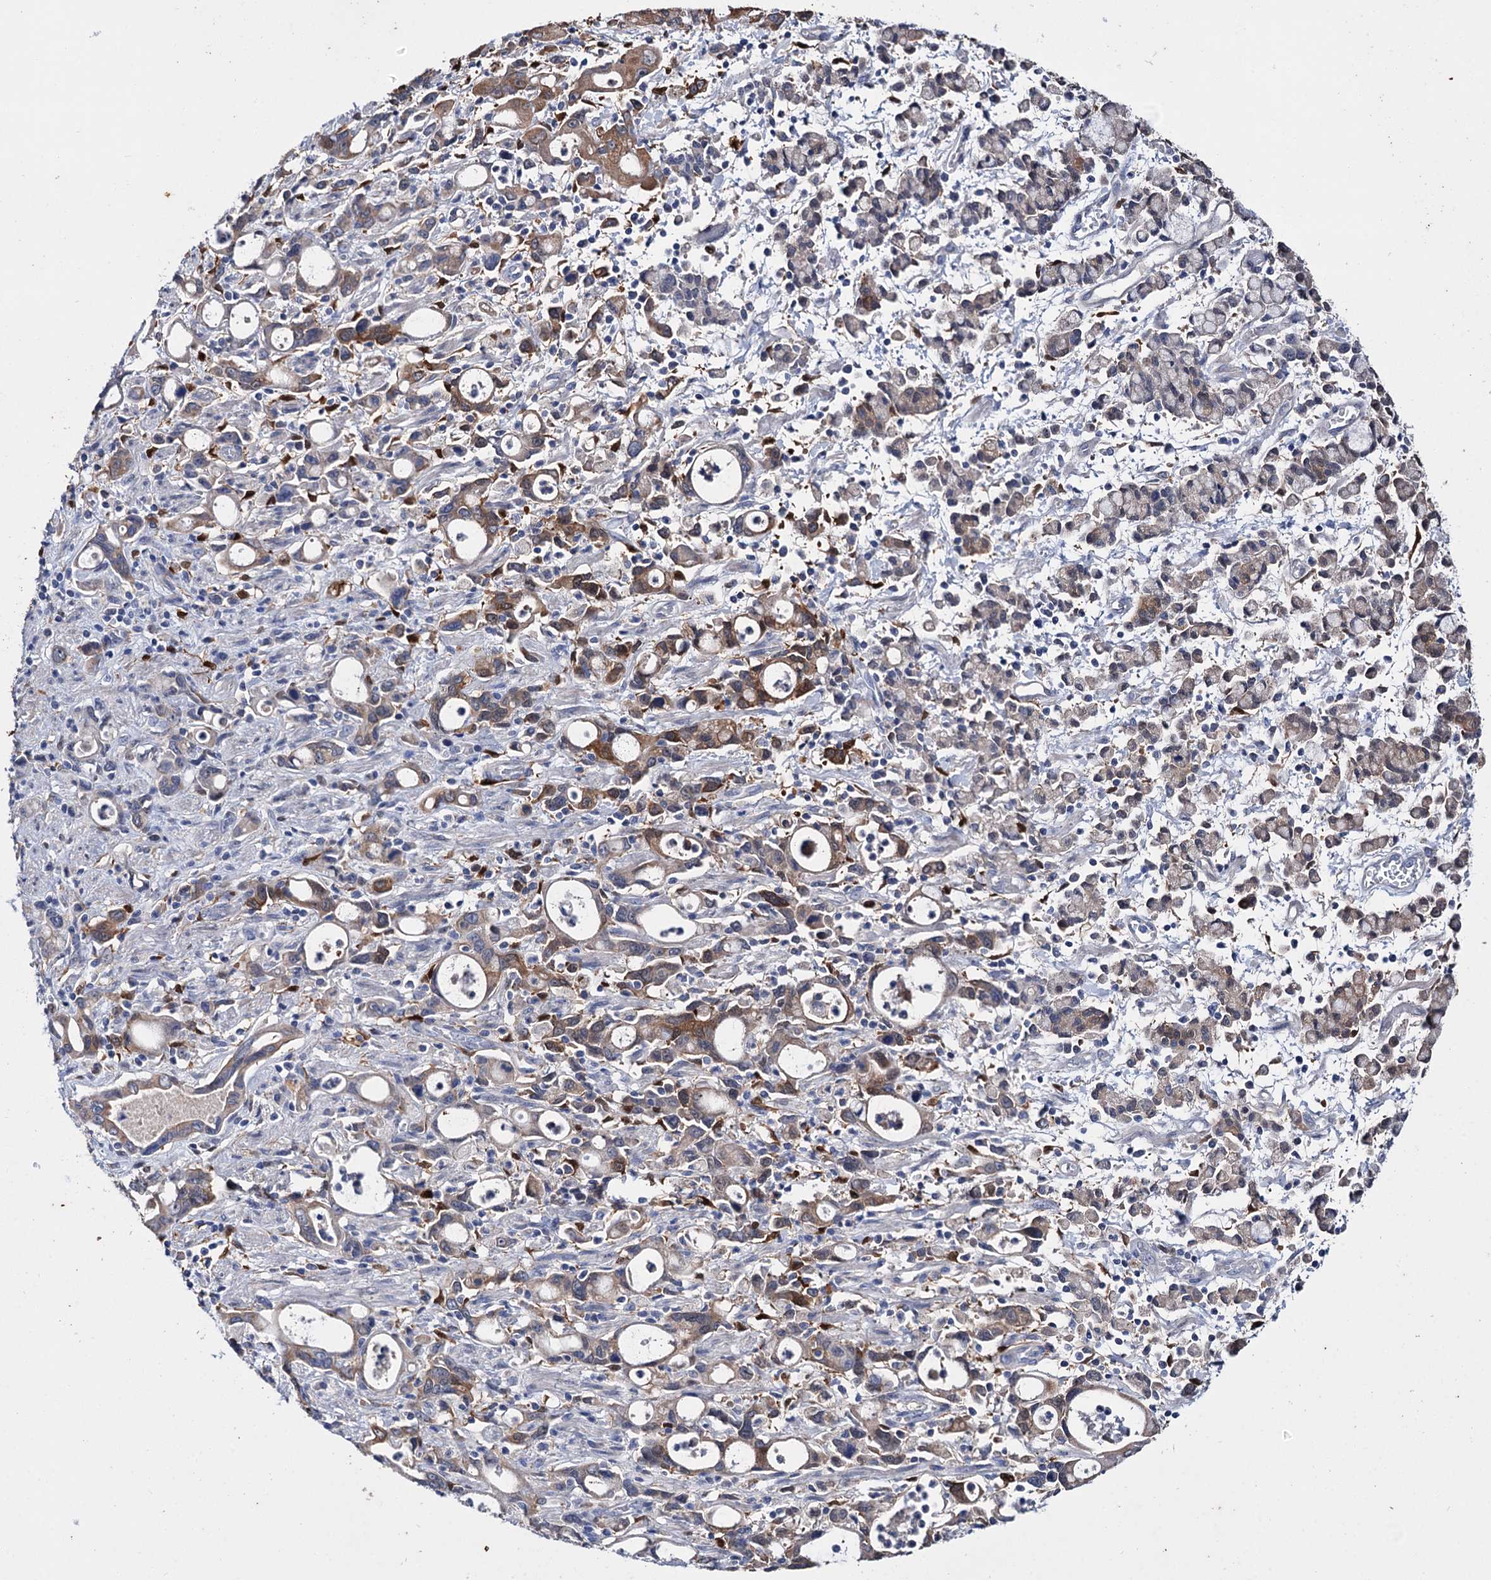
{"staining": {"intensity": "moderate", "quantity": "25%-75%", "location": "cytoplasmic/membranous"}, "tissue": "stomach cancer", "cell_type": "Tumor cells", "image_type": "cancer", "snomed": [{"axis": "morphology", "description": "Adenocarcinoma, NOS"}, {"axis": "topography", "description": "Stomach, lower"}], "caption": "Tumor cells reveal medium levels of moderate cytoplasmic/membranous staining in about 25%-75% of cells in stomach cancer. (DAB IHC with brightfield microscopy, high magnification).", "gene": "LYZL4", "patient": {"sex": "female", "age": 43}}